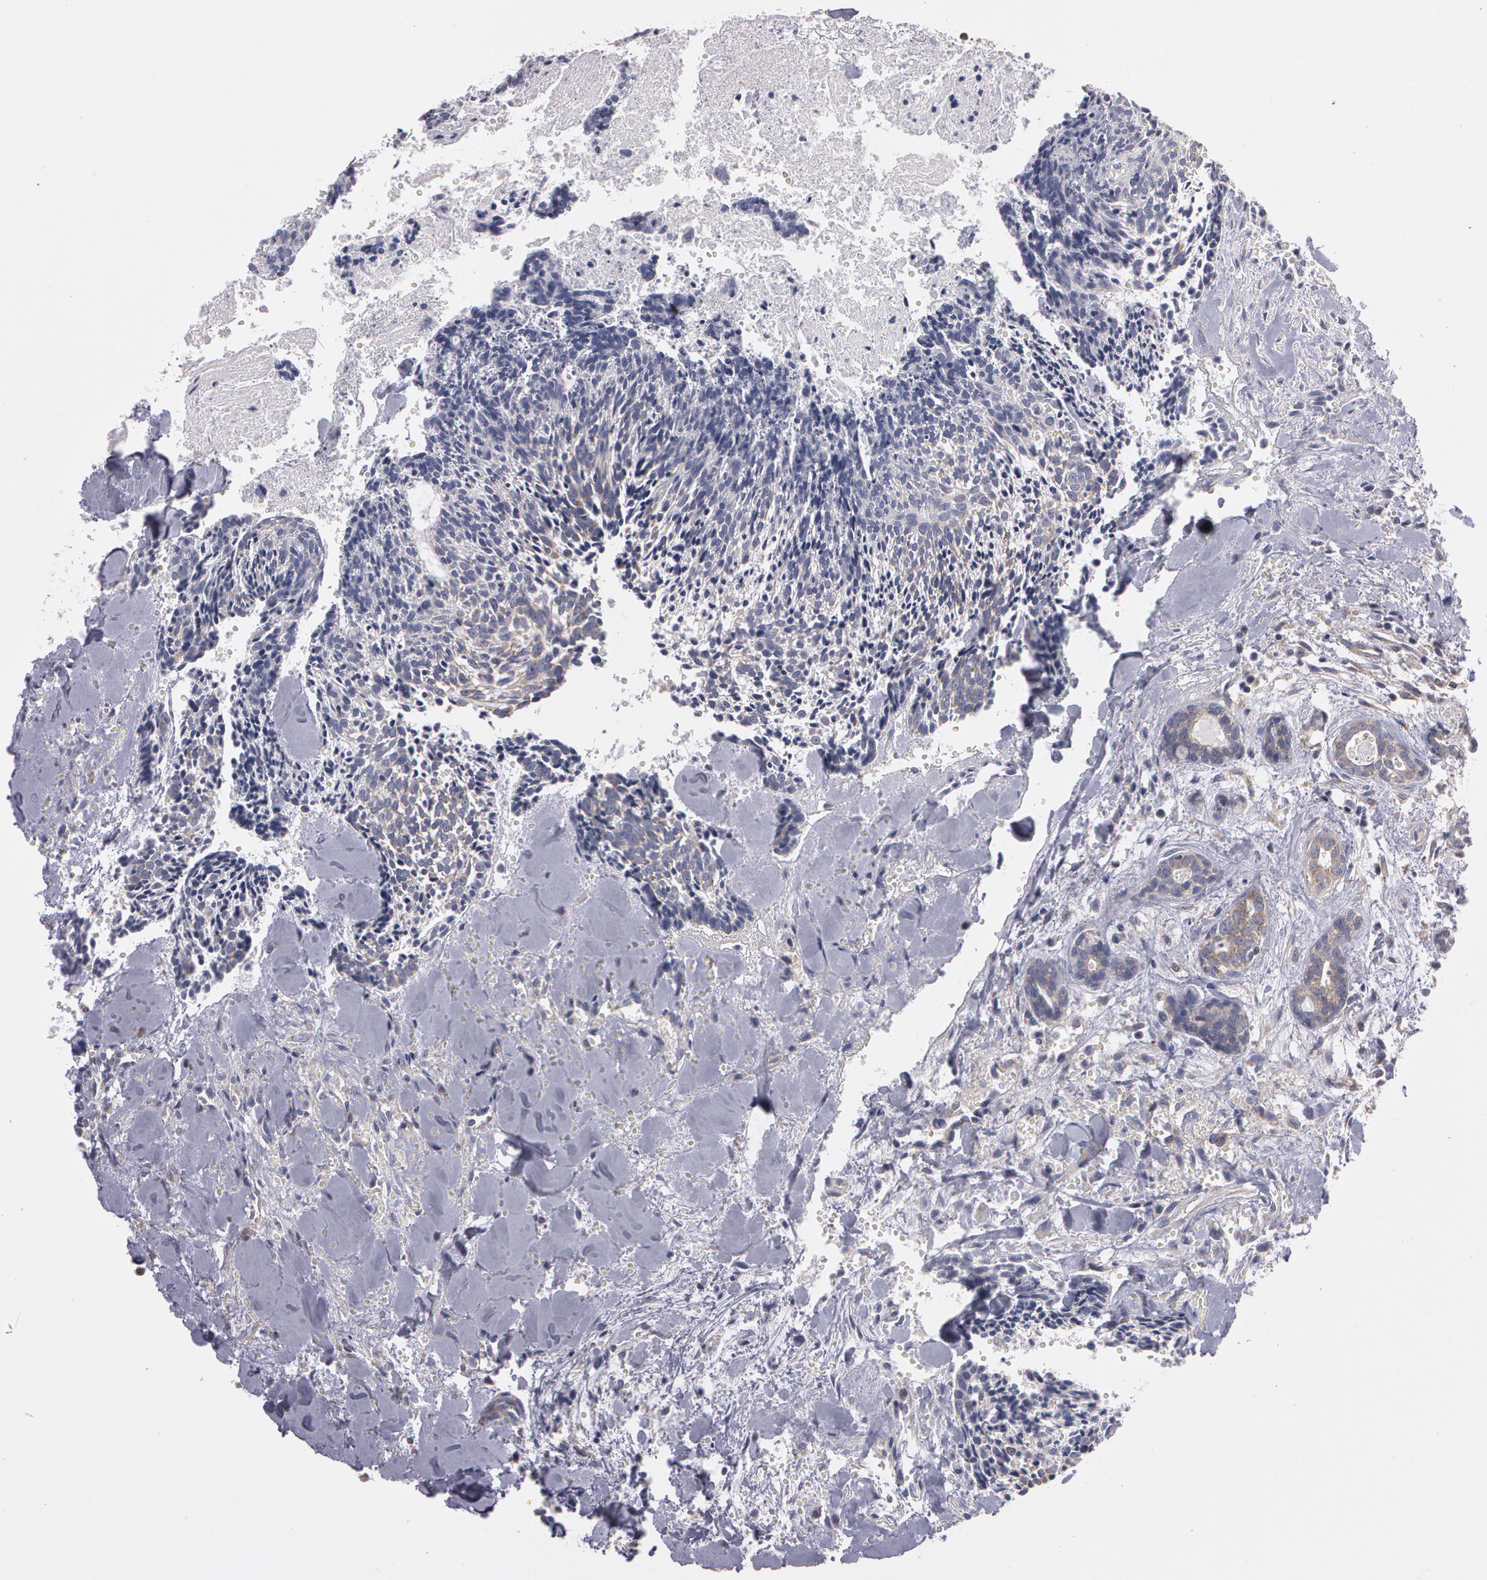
{"staining": {"intensity": "weak", "quantity": "<25%", "location": "cytoplasmic/membranous"}, "tissue": "head and neck cancer", "cell_type": "Tumor cells", "image_type": "cancer", "snomed": [{"axis": "morphology", "description": "Squamous cell carcinoma, NOS"}, {"axis": "topography", "description": "Salivary gland"}, {"axis": "topography", "description": "Head-Neck"}], "caption": "Tumor cells are negative for protein expression in human squamous cell carcinoma (head and neck).", "gene": "NEK9", "patient": {"sex": "male", "age": 70}}